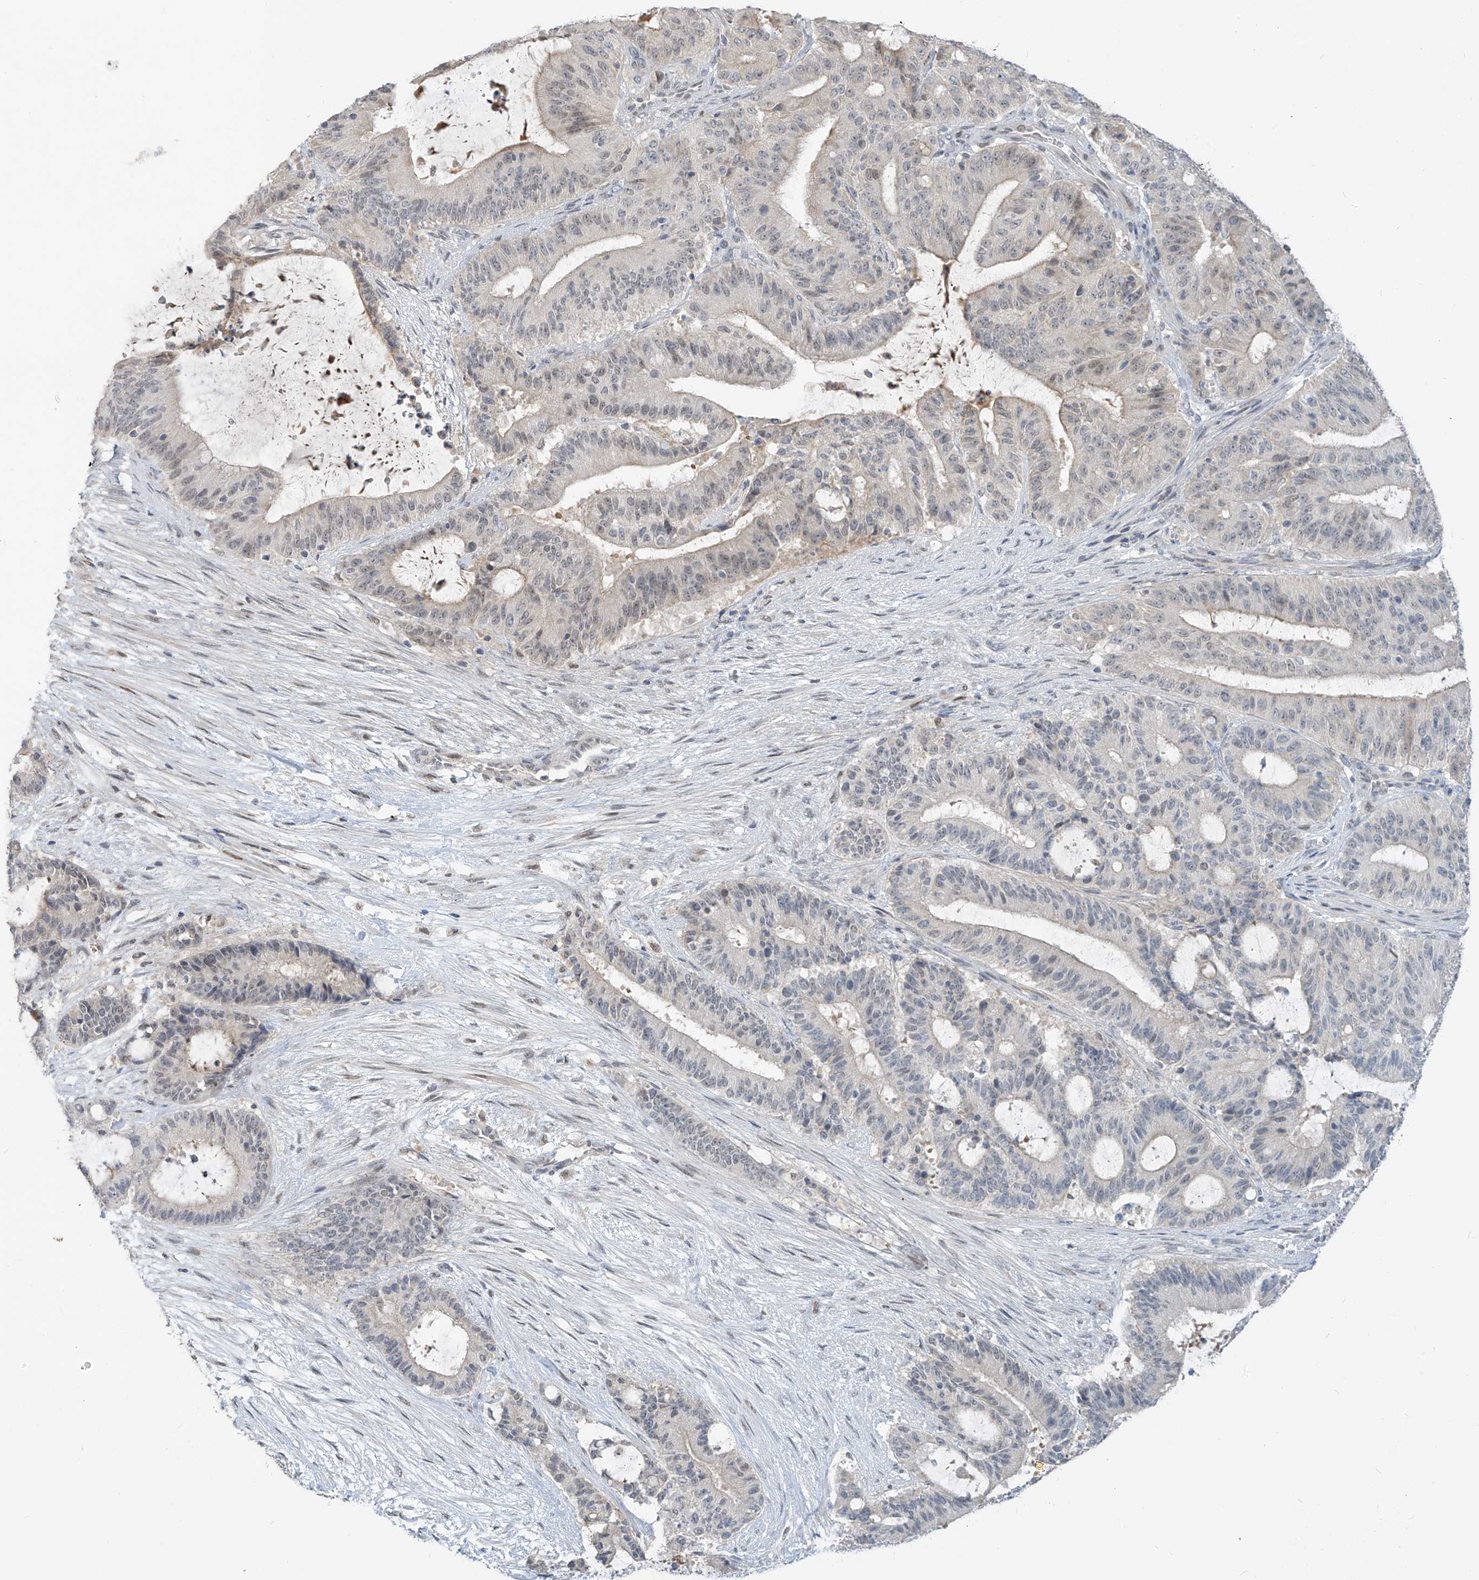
{"staining": {"intensity": "negative", "quantity": "none", "location": "none"}, "tissue": "liver cancer", "cell_type": "Tumor cells", "image_type": "cancer", "snomed": [{"axis": "morphology", "description": "Normal tissue, NOS"}, {"axis": "morphology", "description": "Cholangiocarcinoma"}, {"axis": "topography", "description": "Liver"}, {"axis": "topography", "description": "Peripheral nerve tissue"}], "caption": "Liver cancer (cholangiocarcinoma) was stained to show a protein in brown. There is no significant positivity in tumor cells.", "gene": "METAP1D", "patient": {"sex": "female", "age": 73}}